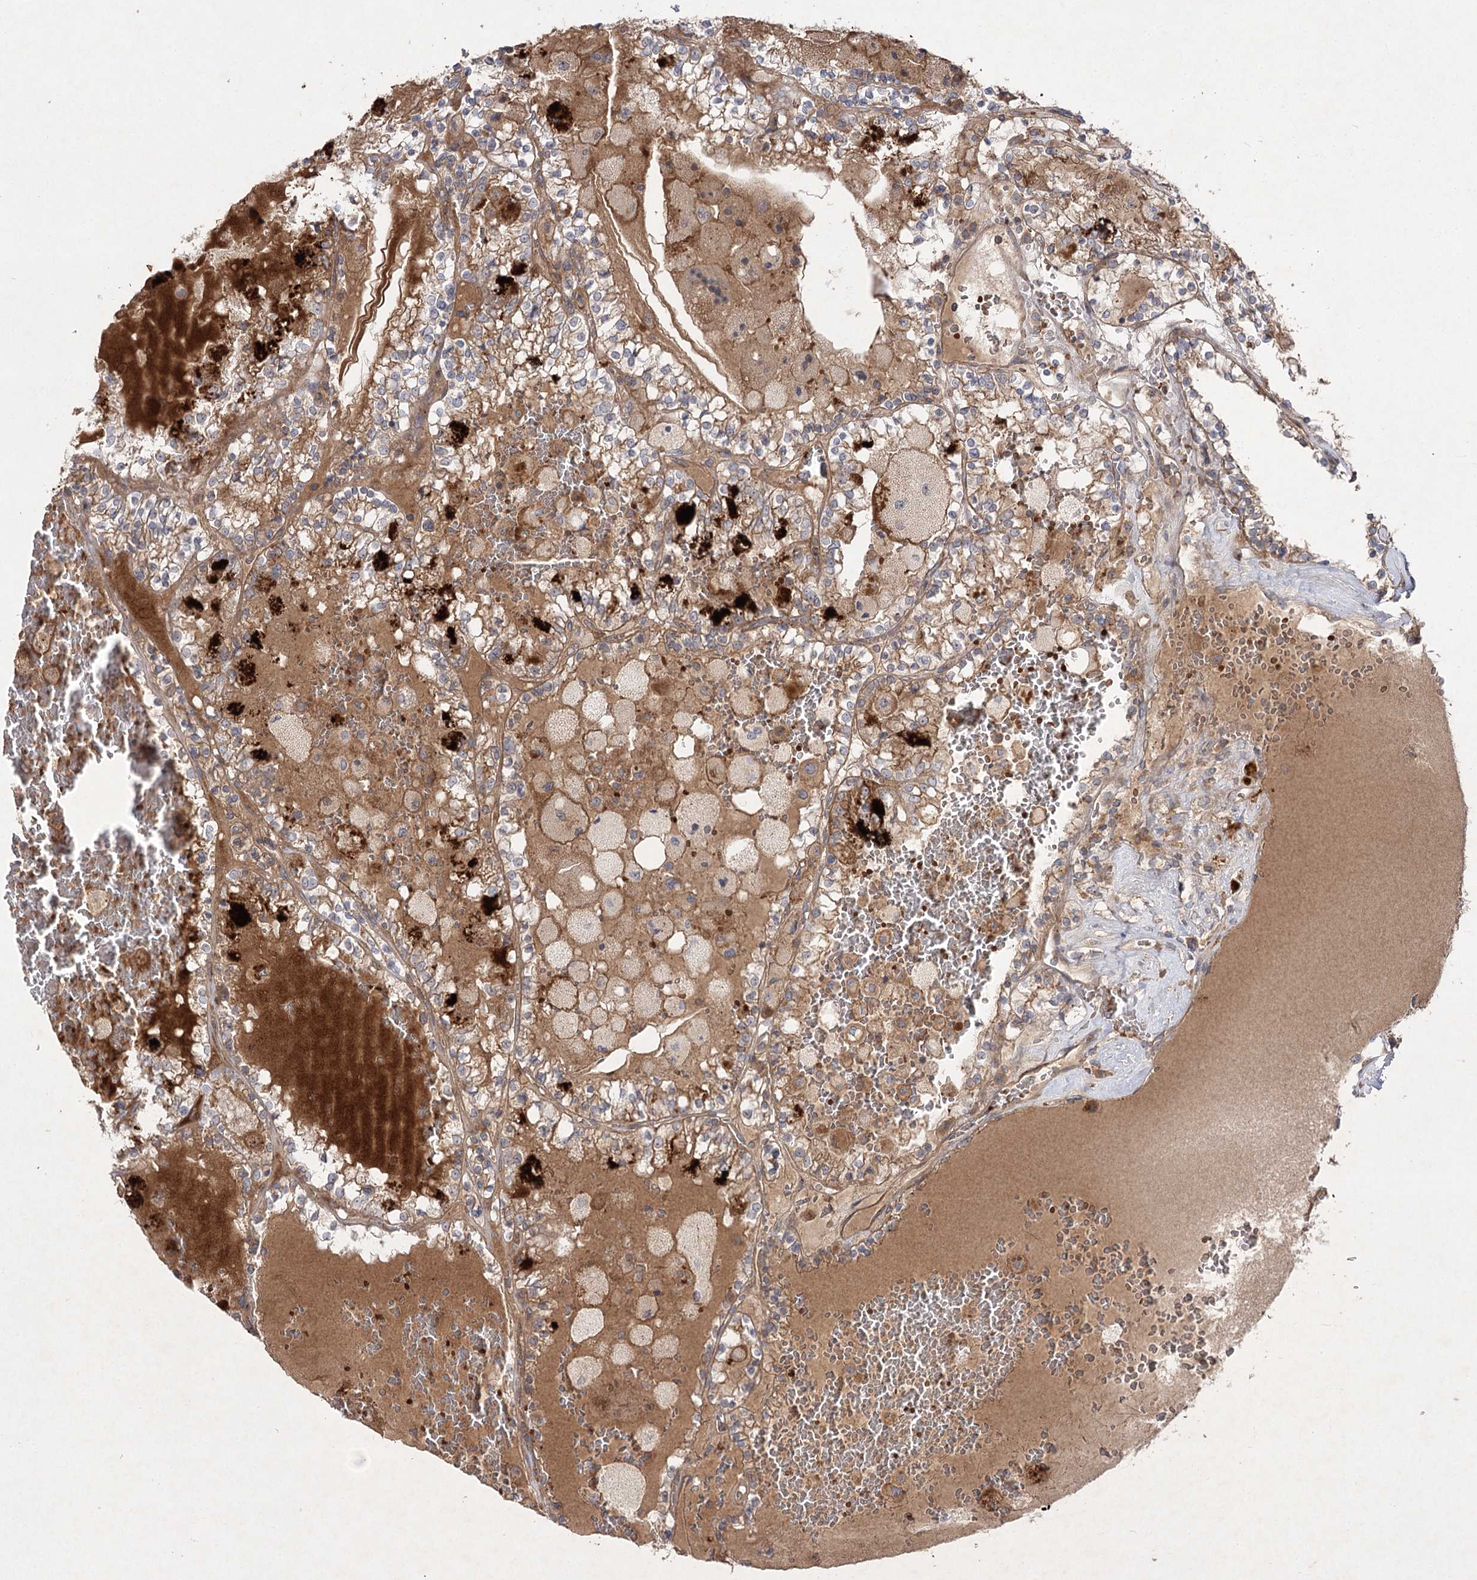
{"staining": {"intensity": "moderate", "quantity": "<25%", "location": "cytoplasmic/membranous"}, "tissue": "renal cancer", "cell_type": "Tumor cells", "image_type": "cancer", "snomed": [{"axis": "morphology", "description": "Adenocarcinoma, NOS"}, {"axis": "topography", "description": "Kidney"}], "caption": "Moderate cytoplasmic/membranous protein positivity is present in about <25% of tumor cells in renal cancer.", "gene": "KIAA0825", "patient": {"sex": "female", "age": 56}}